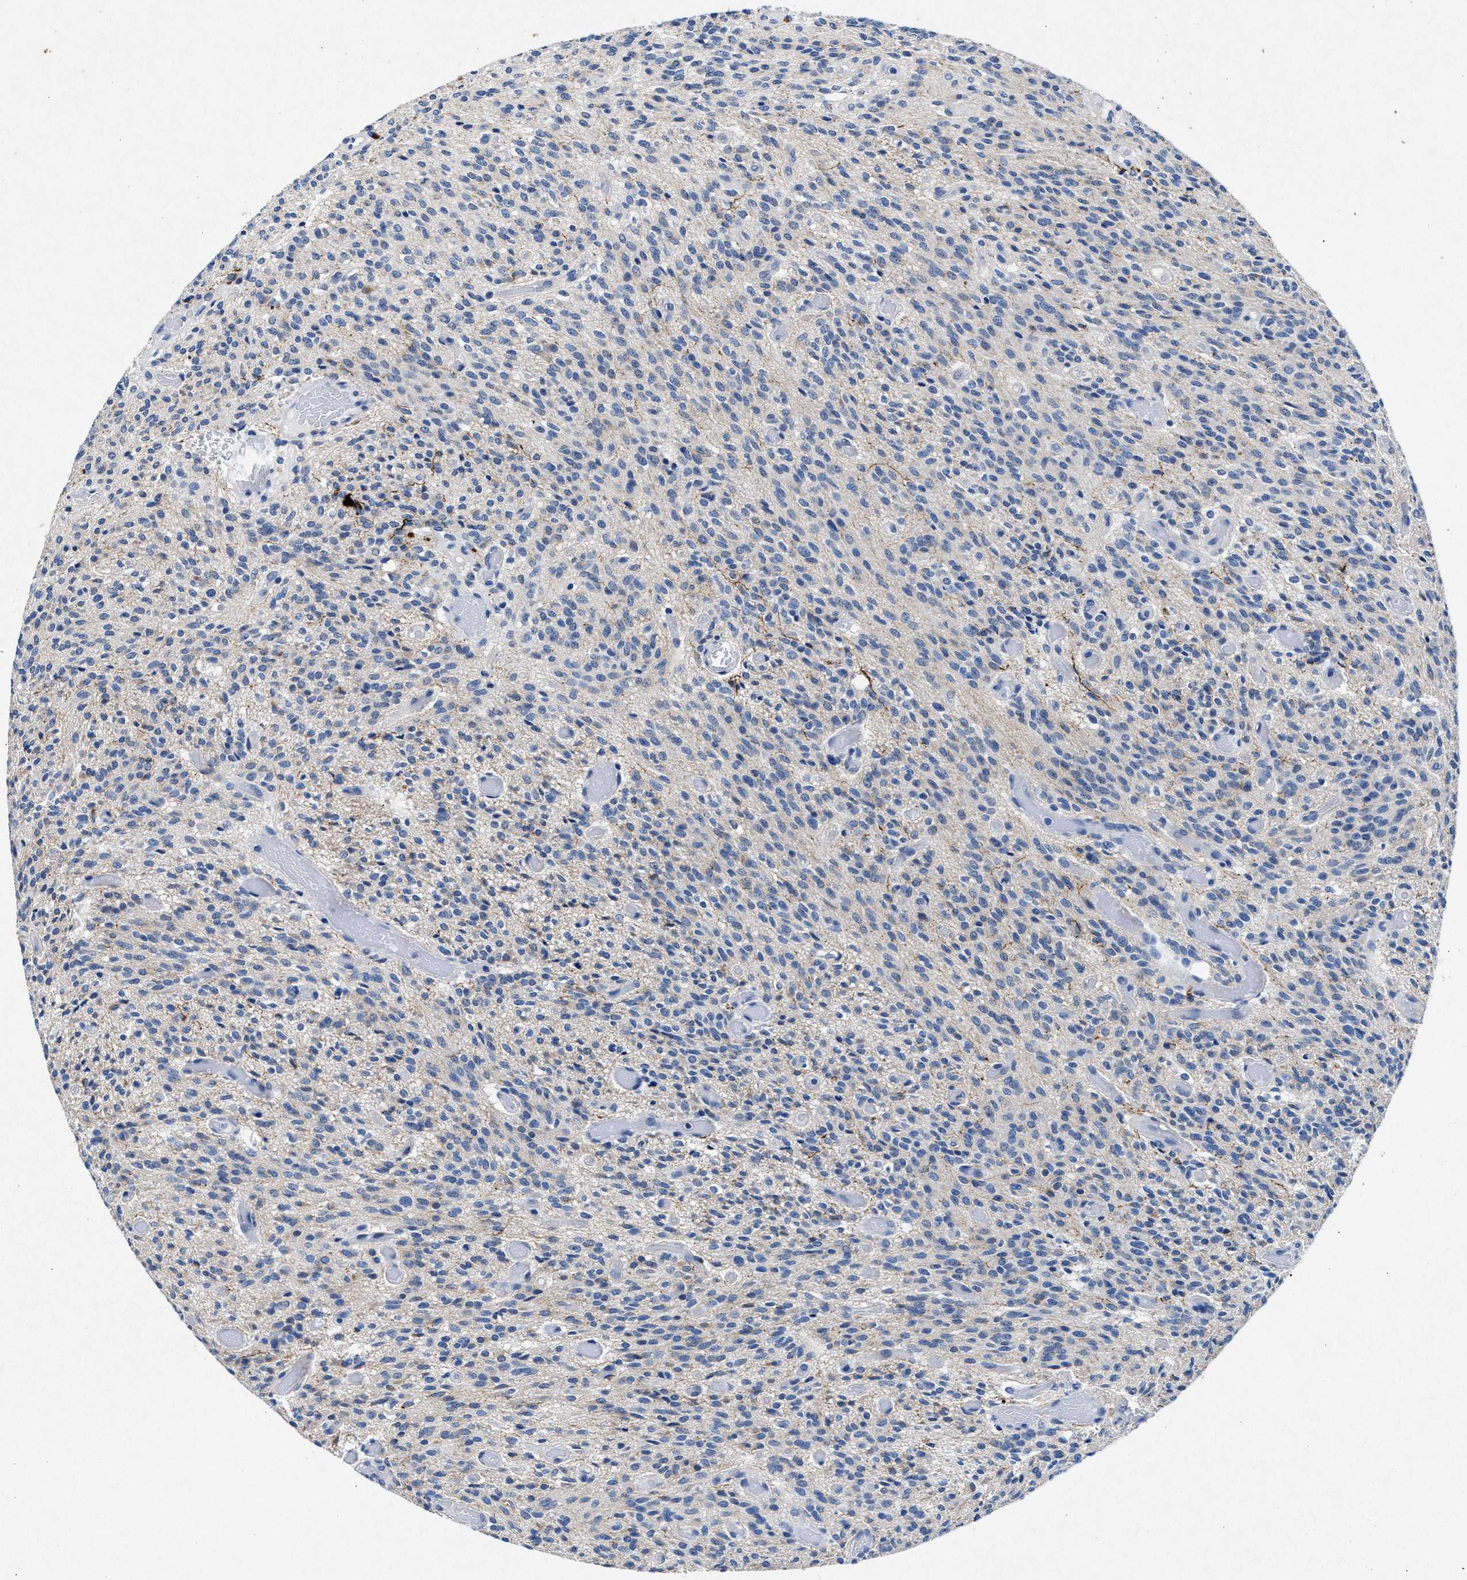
{"staining": {"intensity": "negative", "quantity": "none", "location": "none"}, "tissue": "glioma", "cell_type": "Tumor cells", "image_type": "cancer", "snomed": [{"axis": "morphology", "description": "Glioma, malignant, High grade"}, {"axis": "topography", "description": "Brain"}], "caption": "DAB (3,3'-diaminobenzidine) immunohistochemical staining of human glioma shows no significant expression in tumor cells.", "gene": "MAP6", "patient": {"sex": "male", "age": 34}}